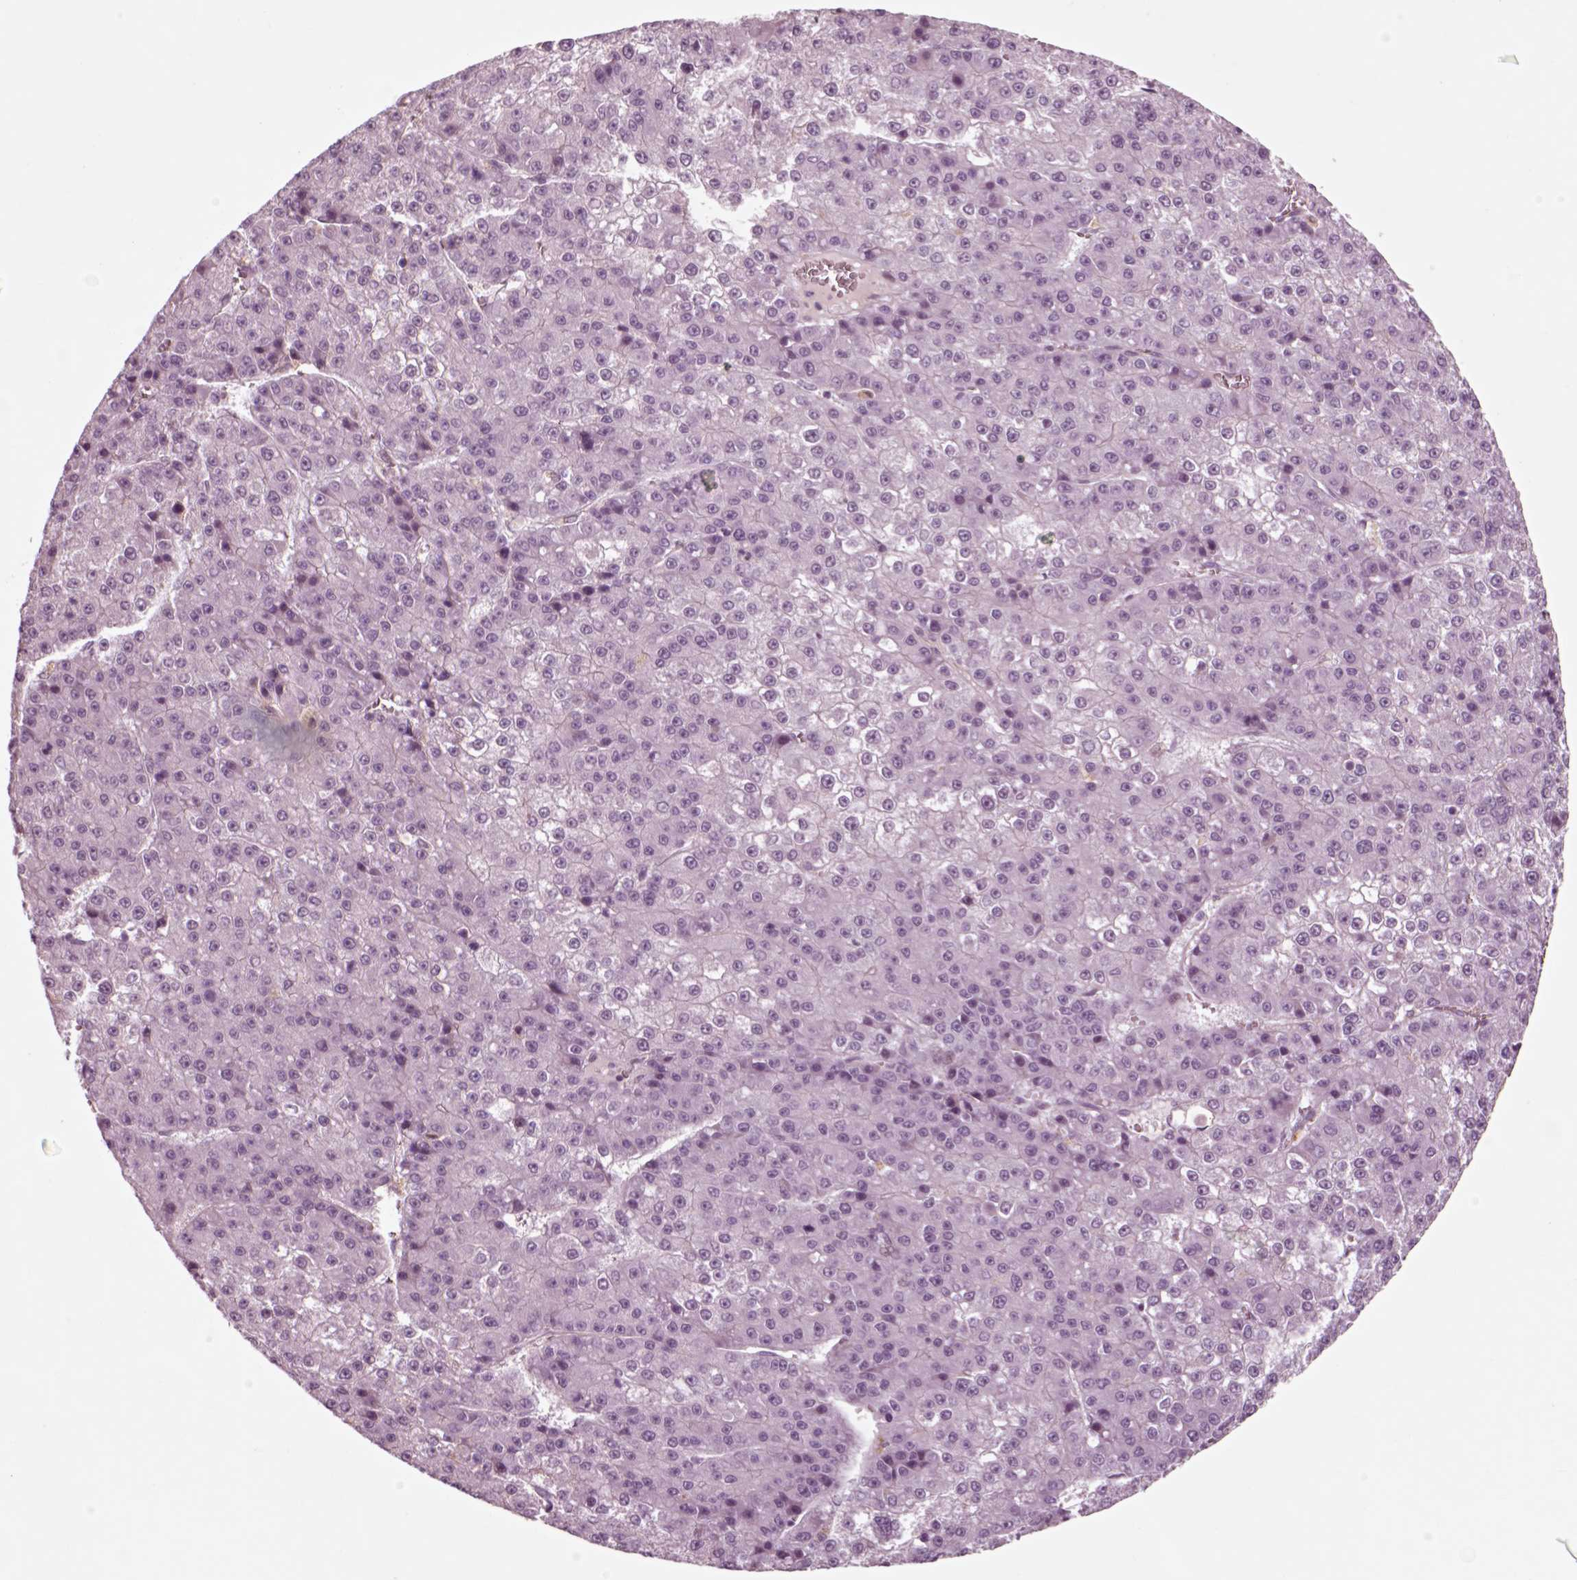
{"staining": {"intensity": "negative", "quantity": "none", "location": "none"}, "tissue": "liver cancer", "cell_type": "Tumor cells", "image_type": "cancer", "snomed": [{"axis": "morphology", "description": "Carcinoma, Hepatocellular, NOS"}, {"axis": "topography", "description": "Liver"}], "caption": "DAB (3,3'-diaminobenzidine) immunohistochemical staining of human hepatocellular carcinoma (liver) exhibits no significant positivity in tumor cells.", "gene": "CHGB", "patient": {"sex": "female", "age": 73}}